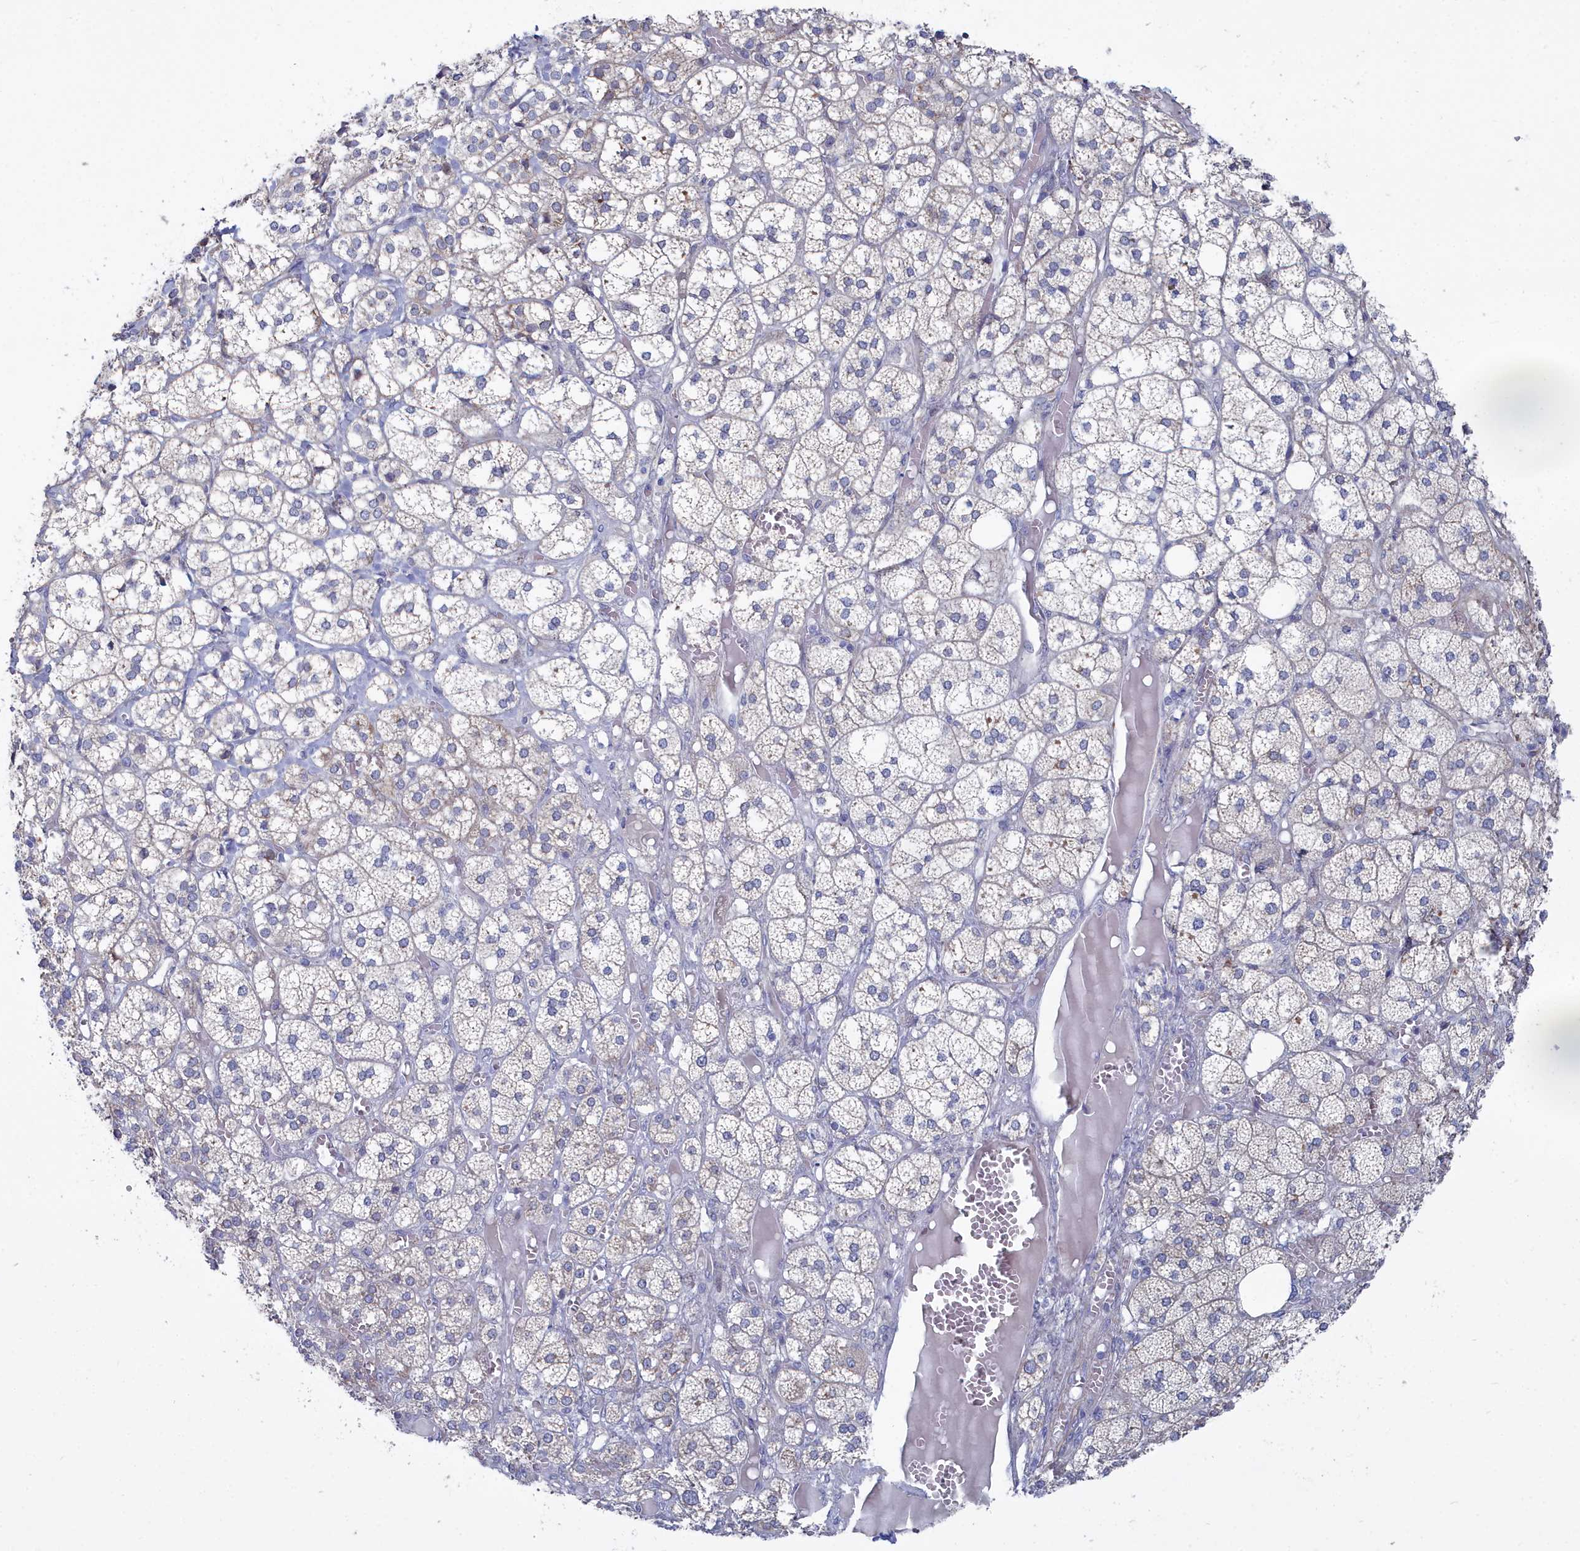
{"staining": {"intensity": "moderate", "quantity": "25%-75%", "location": "cytoplasmic/membranous"}, "tissue": "adrenal gland", "cell_type": "Glandular cells", "image_type": "normal", "snomed": [{"axis": "morphology", "description": "Normal tissue, NOS"}, {"axis": "topography", "description": "Adrenal gland"}], "caption": "Adrenal gland stained with immunohistochemistry (IHC) reveals moderate cytoplasmic/membranous expression in approximately 25%-75% of glandular cells.", "gene": "SHISAL2A", "patient": {"sex": "female", "age": 61}}